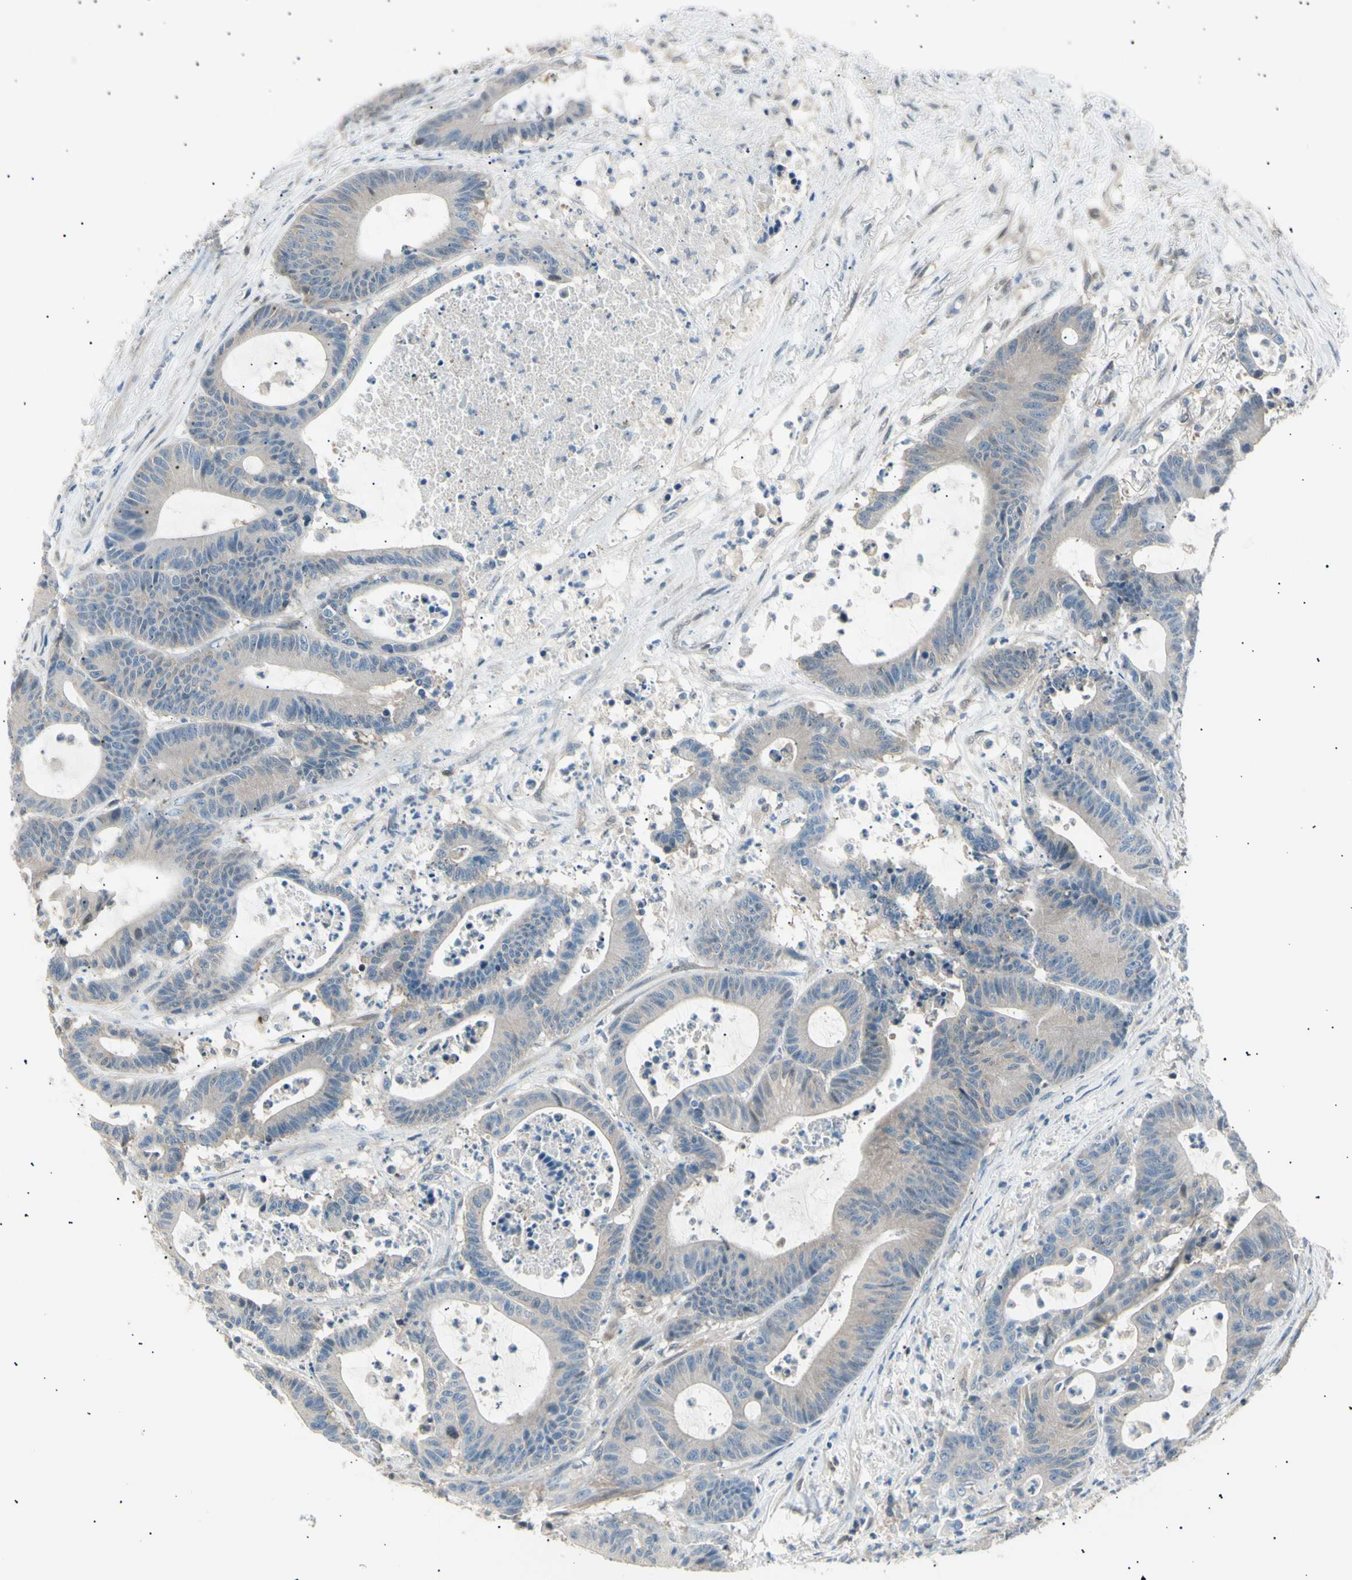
{"staining": {"intensity": "weak", "quantity": ">75%", "location": "cytoplasmic/membranous"}, "tissue": "colorectal cancer", "cell_type": "Tumor cells", "image_type": "cancer", "snomed": [{"axis": "morphology", "description": "Adenocarcinoma, NOS"}, {"axis": "topography", "description": "Colon"}], "caption": "A micrograph of human colorectal adenocarcinoma stained for a protein displays weak cytoplasmic/membranous brown staining in tumor cells. (DAB (3,3'-diaminobenzidine) IHC with brightfield microscopy, high magnification).", "gene": "LHPP", "patient": {"sex": "female", "age": 84}}